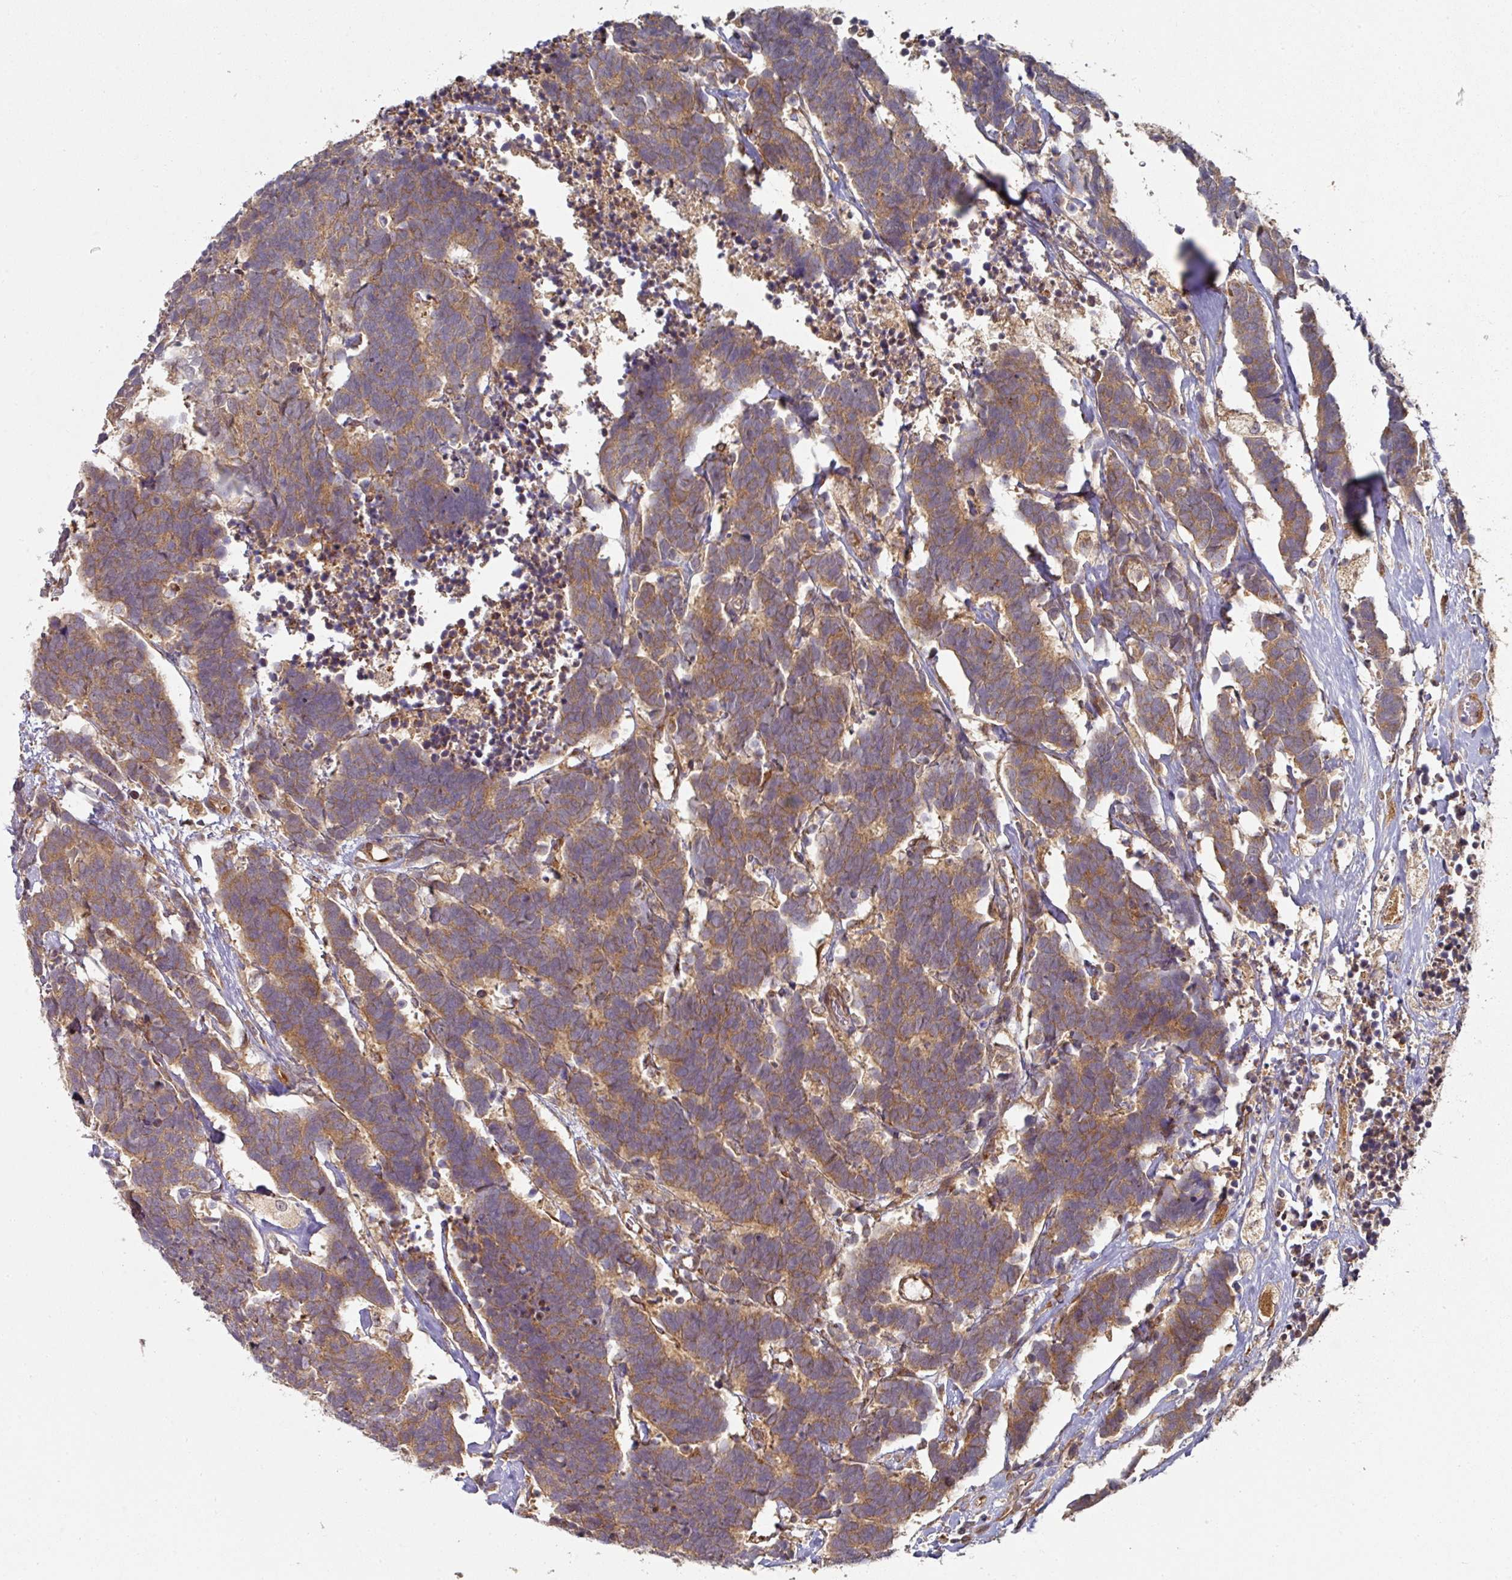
{"staining": {"intensity": "moderate", "quantity": ">75%", "location": "cytoplasmic/membranous"}, "tissue": "carcinoid", "cell_type": "Tumor cells", "image_type": "cancer", "snomed": [{"axis": "morphology", "description": "Carcinoma, NOS"}, {"axis": "morphology", "description": "Carcinoid, malignant, NOS"}, {"axis": "topography", "description": "Urinary bladder"}], "caption": "Protein expression analysis of human carcinoma reveals moderate cytoplasmic/membranous staining in about >75% of tumor cells. Nuclei are stained in blue.", "gene": "CEP95", "patient": {"sex": "male", "age": 57}}